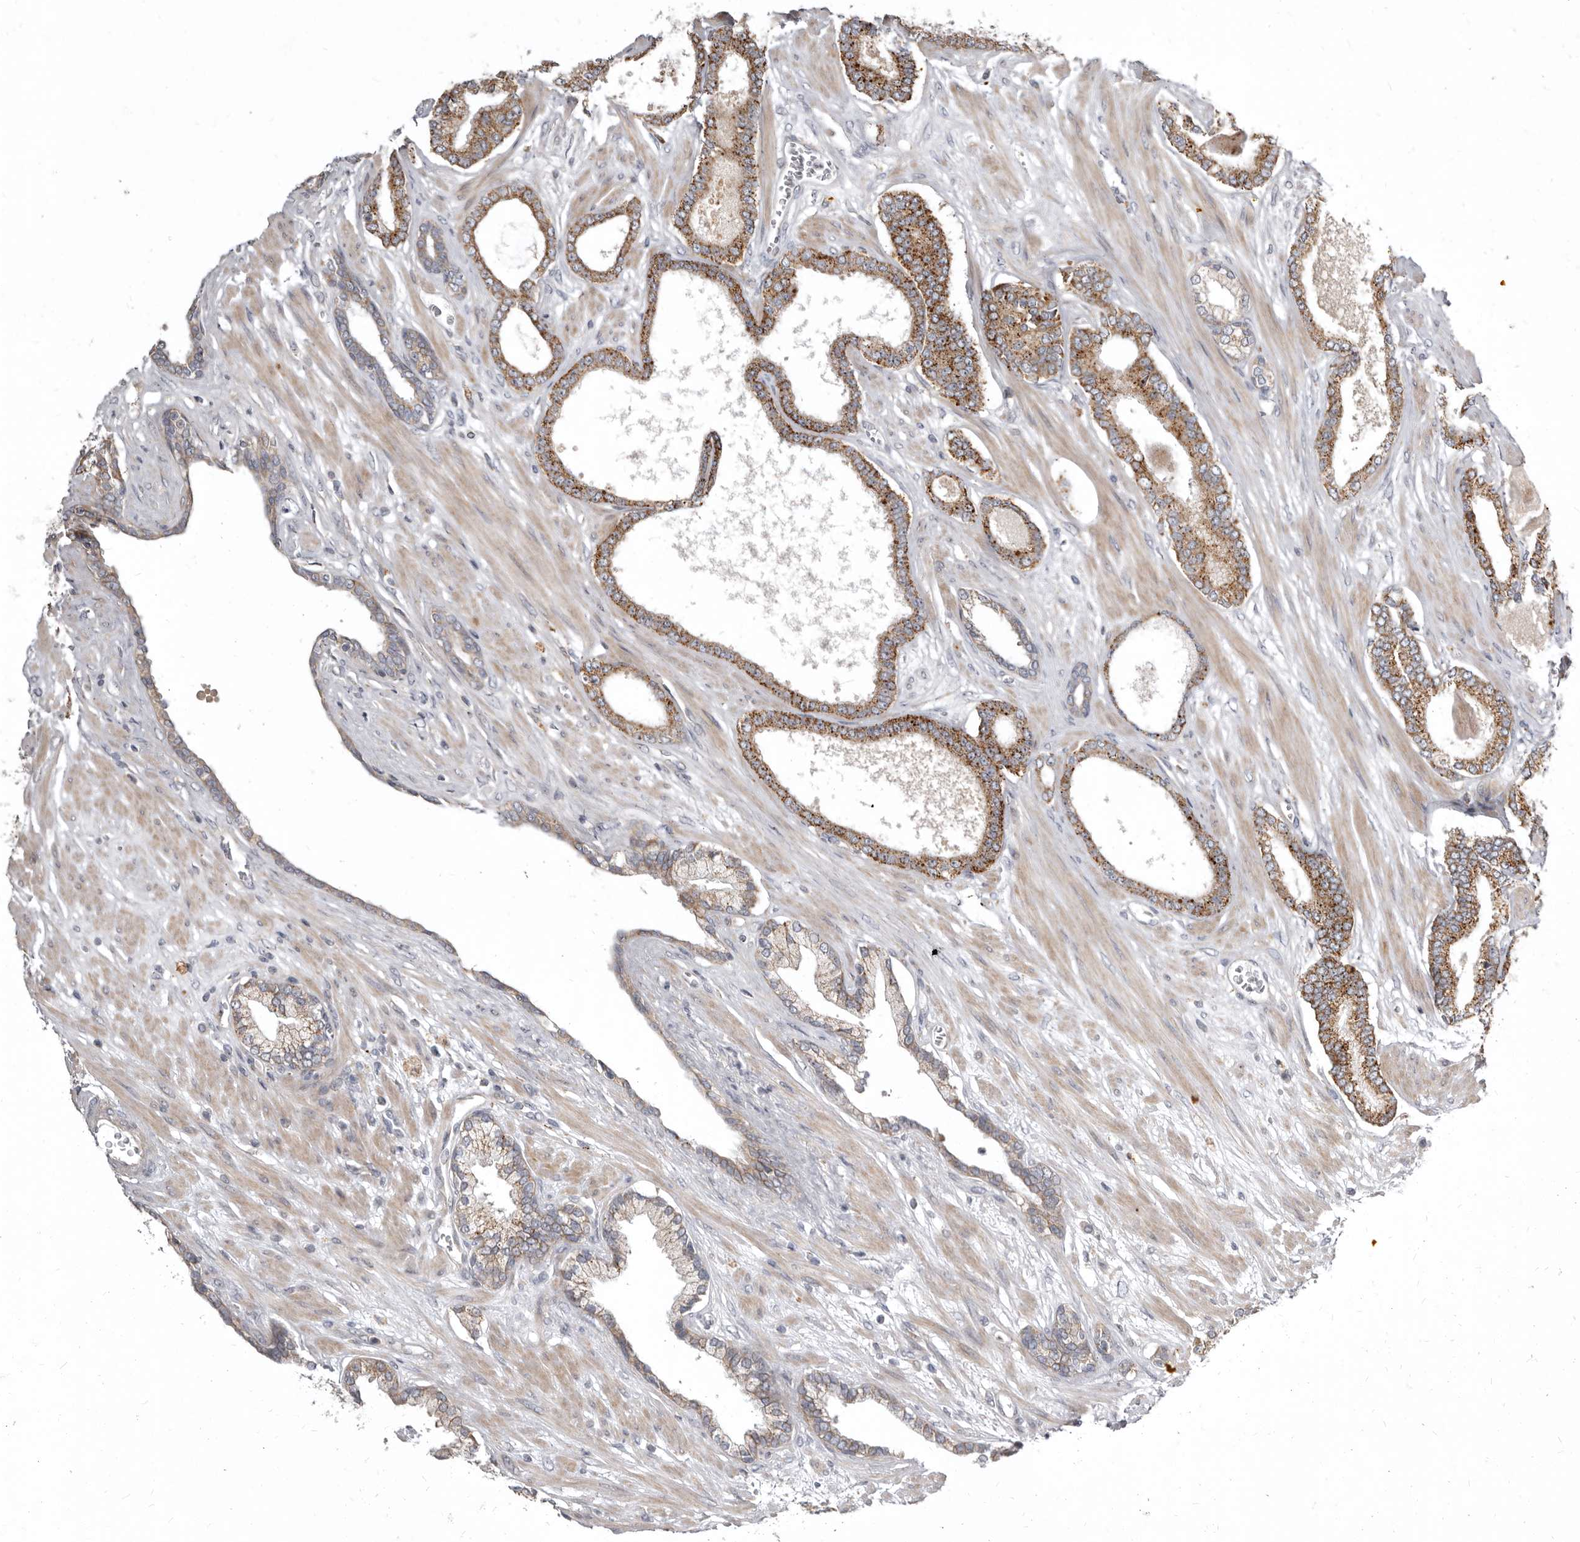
{"staining": {"intensity": "moderate", "quantity": ">75%", "location": "cytoplasmic/membranous"}, "tissue": "prostate cancer", "cell_type": "Tumor cells", "image_type": "cancer", "snomed": [{"axis": "morphology", "description": "Adenocarcinoma, Low grade"}, {"axis": "topography", "description": "Prostate"}], "caption": "High-magnification brightfield microscopy of prostate cancer (low-grade adenocarcinoma) stained with DAB (brown) and counterstained with hematoxylin (blue). tumor cells exhibit moderate cytoplasmic/membranous positivity is appreciated in about>75% of cells.", "gene": "SMC4", "patient": {"sex": "male", "age": 70}}